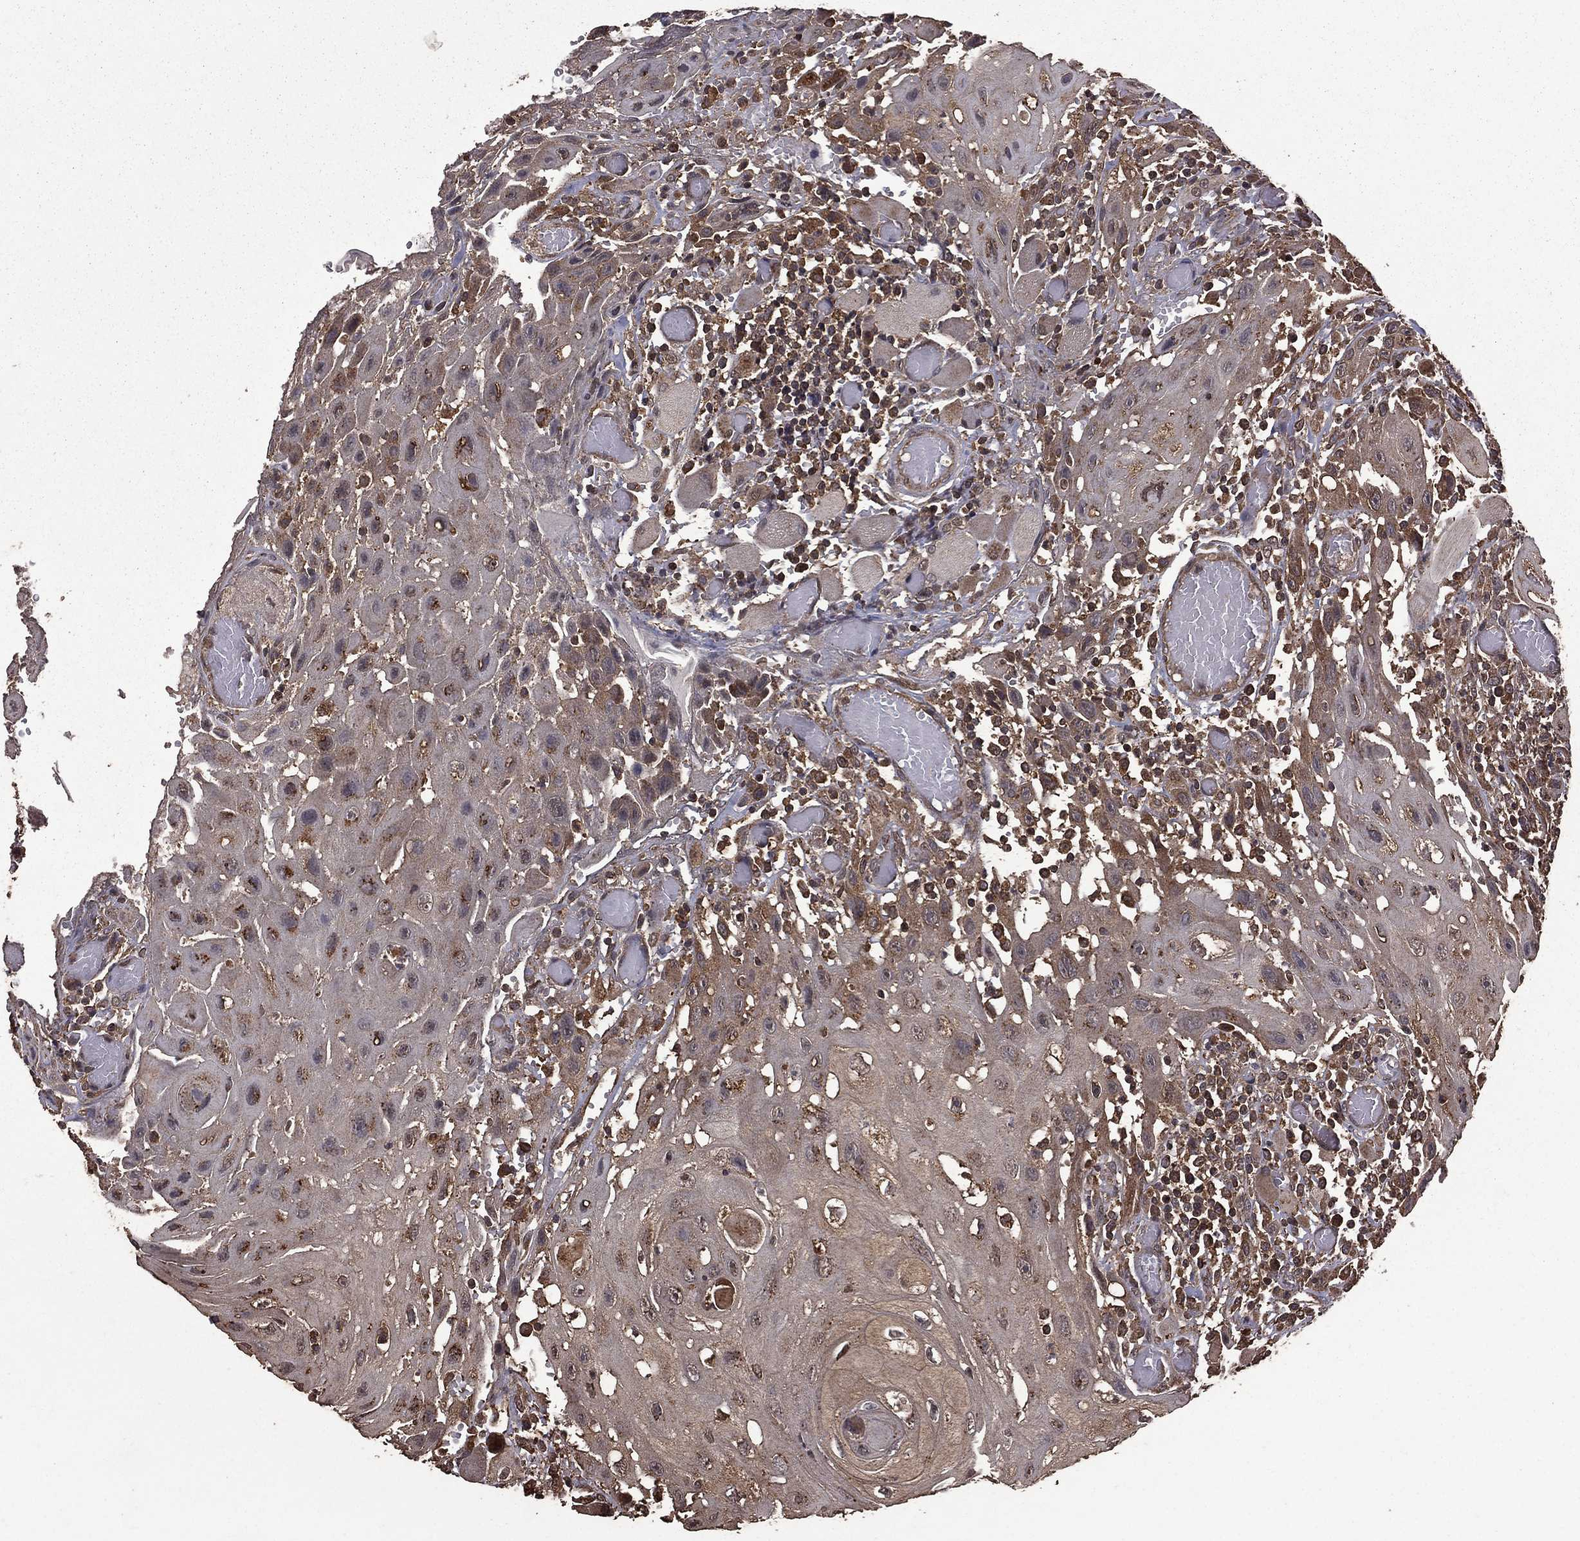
{"staining": {"intensity": "weak", "quantity": "<25%", "location": "cytoplasmic/membranous"}, "tissue": "head and neck cancer", "cell_type": "Tumor cells", "image_type": "cancer", "snomed": [{"axis": "morphology", "description": "Normal tissue, NOS"}, {"axis": "morphology", "description": "Squamous cell carcinoma, NOS"}, {"axis": "topography", "description": "Oral tissue"}, {"axis": "topography", "description": "Head-Neck"}], "caption": "There is no significant expression in tumor cells of head and neck cancer.", "gene": "BIRC6", "patient": {"sex": "male", "age": 71}}